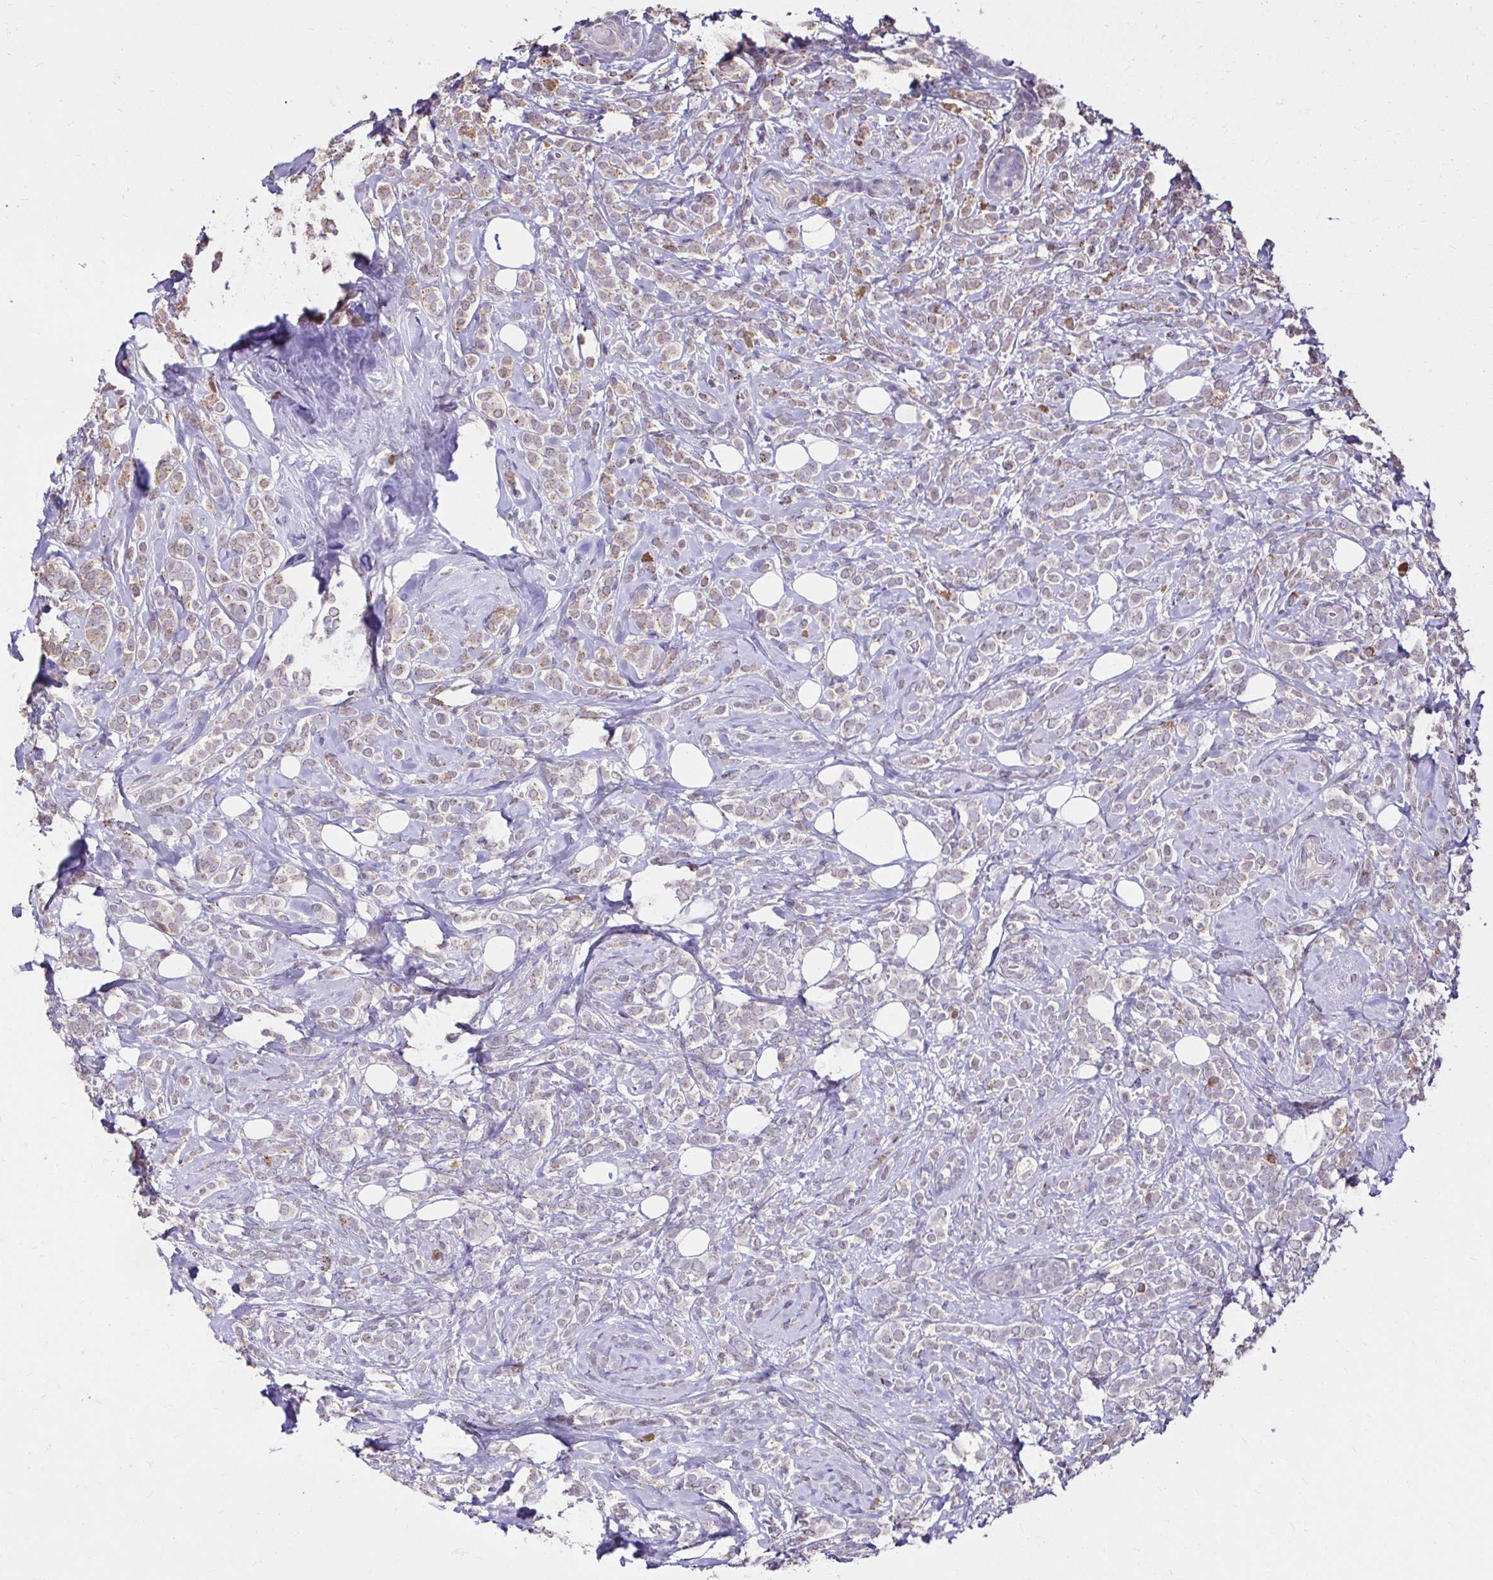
{"staining": {"intensity": "weak", "quantity": ">75%", "location": "cytoplasmic/membranous"}, "tissue": "breast cancer", "cell_type": "Tumor cells", "image_type": "cancer", "snomed": [{"axis": "morphology", "description": "Lobular carcinoma"}, {"axis": "topography", "description": "Breast"}], "caption": "This micrograph reveals breast cancer stained with immunohistochemistry to label a protein in brown. The cytoplasmic/membranous of tumor cells show weak positivity for the protein. Nuclei are counter-stained blue.", "gene": "KIAA1210", "patient": {"sex": "female", "age": 49}}